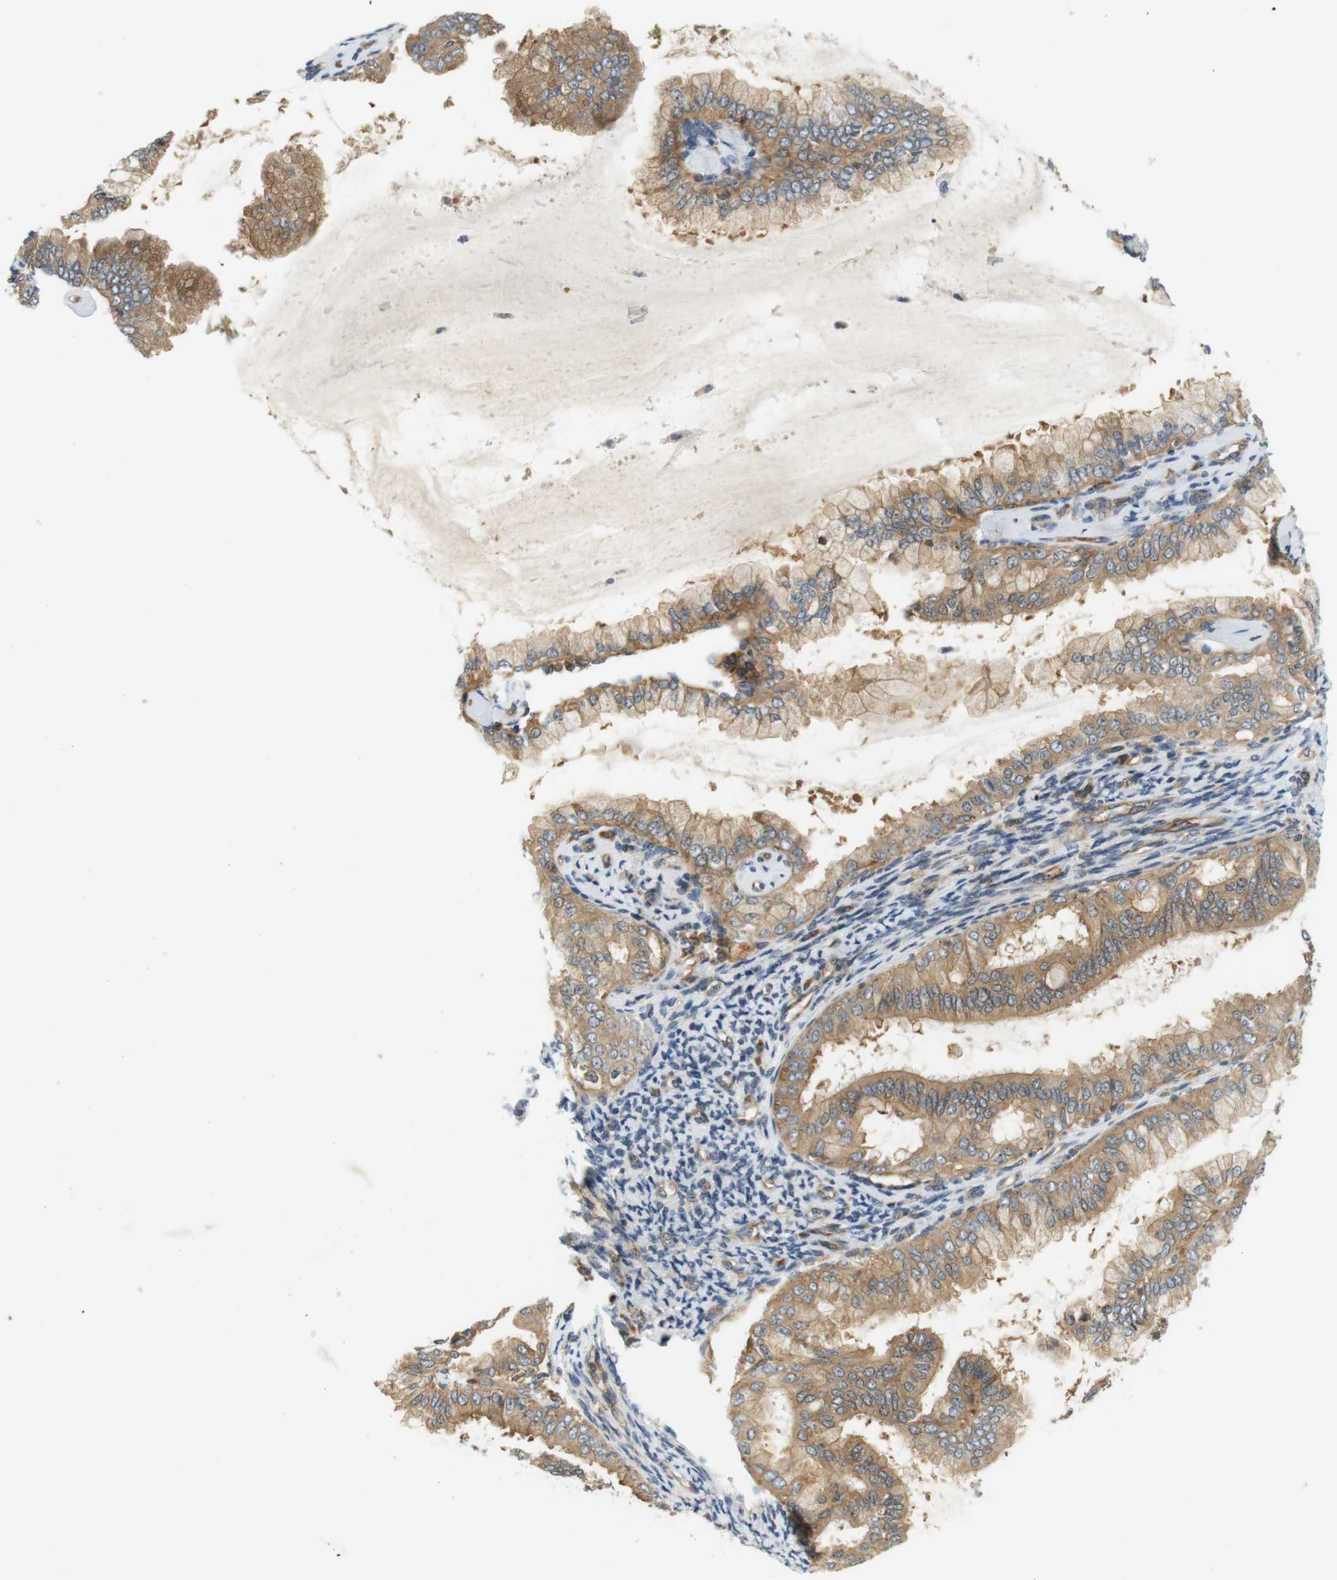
{"staining": {"intensity": "moderate", "quantity": ">75%", "location": "cytoplasmic/membranous"}, "tissue": "endometrial cancer", "cell_type": "Tumor cells", "image_type": "cancer", "snomed": [{"axis": "morphology", "description": "Adenocarcinoma, NOS"}, {"axis": "topography", "description": "Endometrium"}], "caption": "Immunohistochemistry (IHC) micrograph of neoplastic tissue: human adenocarcinoma (endometrial) stained using IHC shows medium levels of moderate protein expression localized specifically in the cytoplasmic/membranous of tumor cells, appearing as a cytoplasmic/membranous brown color.", "gene": "SH3GLB1", "patient": {"sex": "female", "age": 63}}